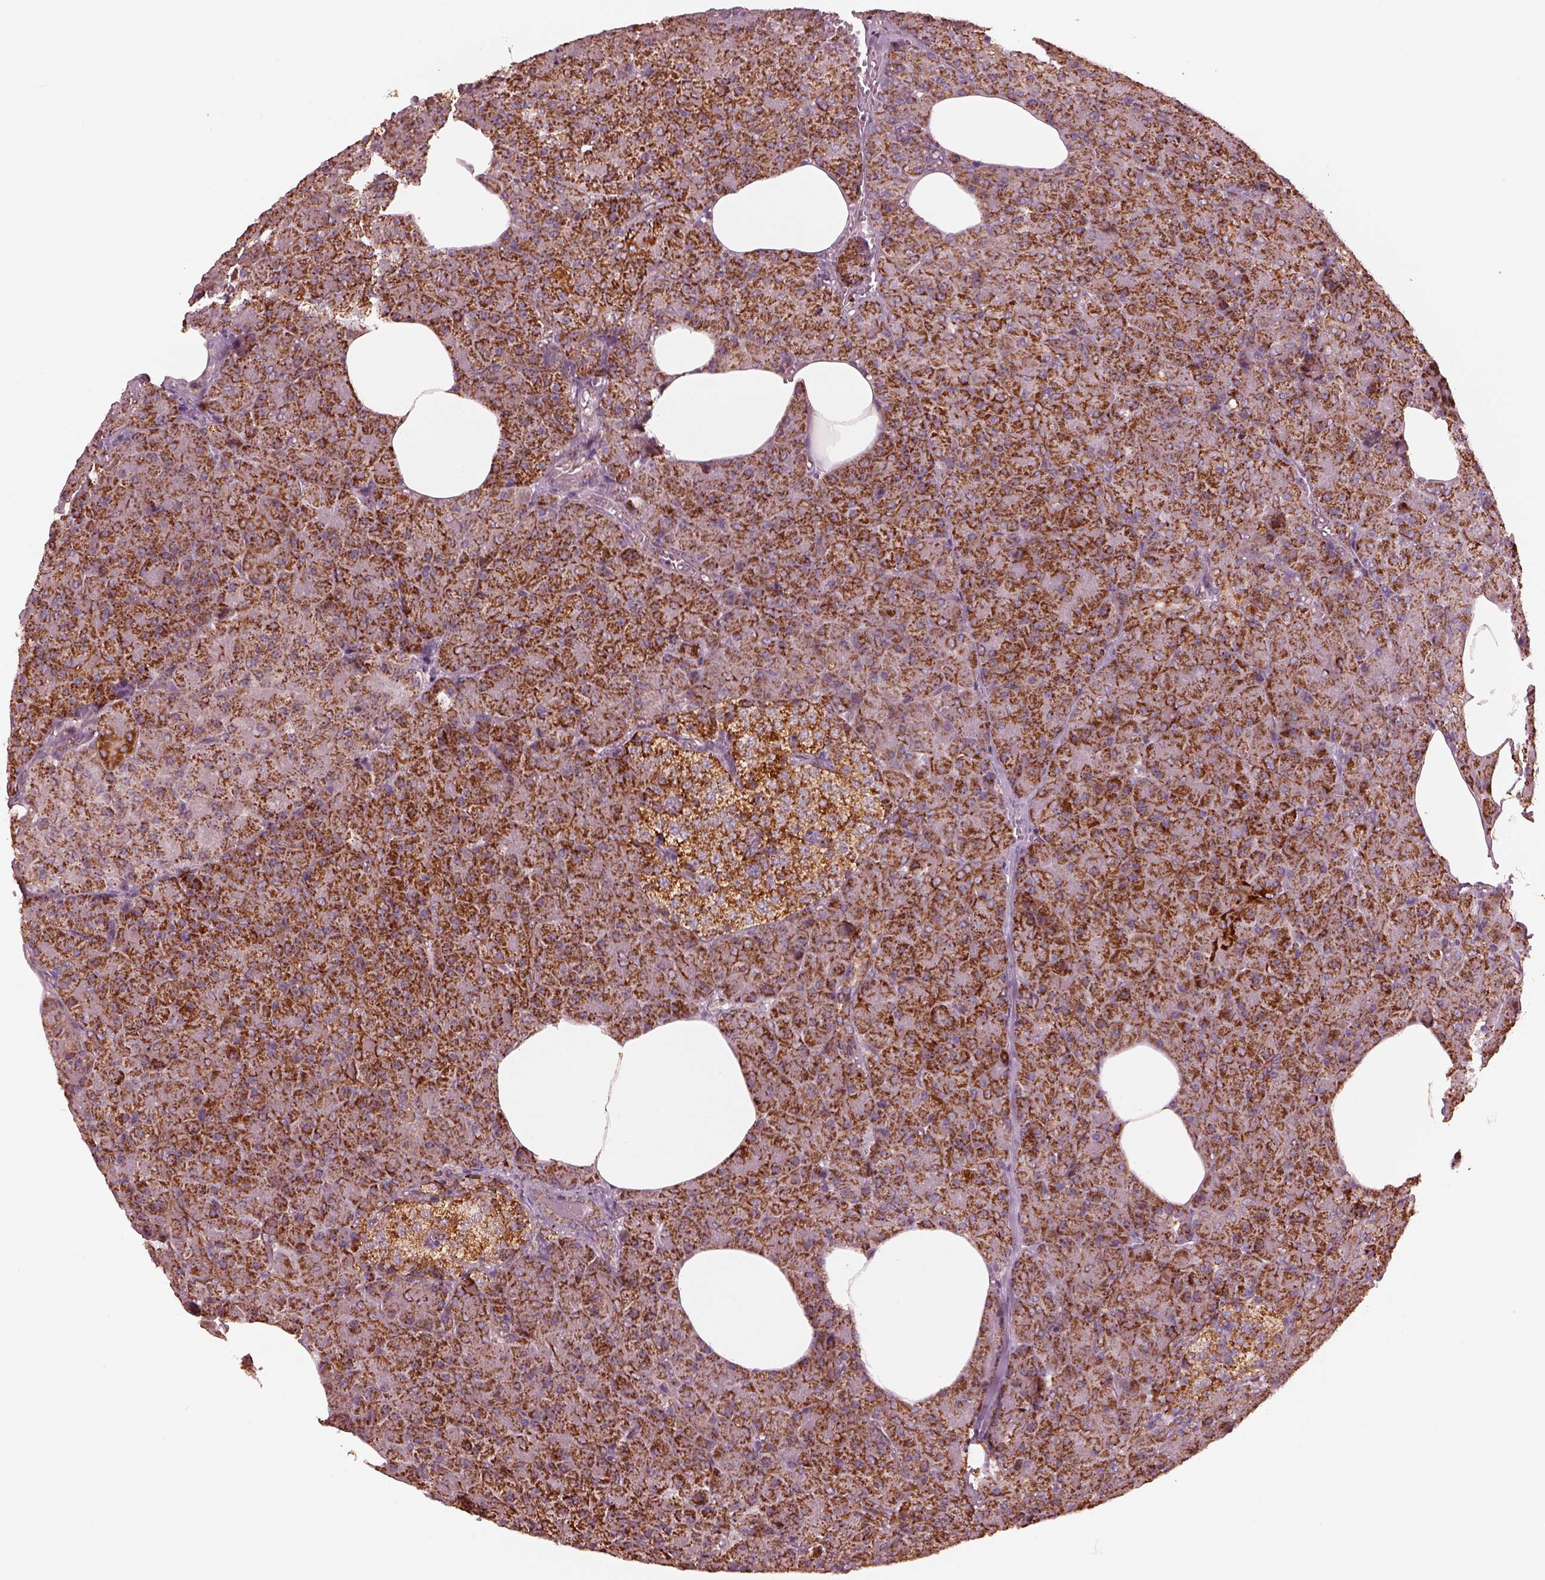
{"staining": {"intensity": "strong", "quantity": ">75%", "location": "cytoplasmic/membranous"}, "tissue": "pancreas", "cell_type": "Exocrine glandular cells", "image_type": "normal", "snomed": [{"axis": "morphology", "description": "Normal tissue, NOS"}, {"axis": "topography", "description": "Pancreas"}], "caption": "Immunohistochemistry (IHC) of normal pancreas exhibits high levels of strong cytoplasmic/membranous staining in approximately >75% of exocrine glandular cells.", "gene": "NDUFB10", "patient": {"sex": "female", "age": 45}}